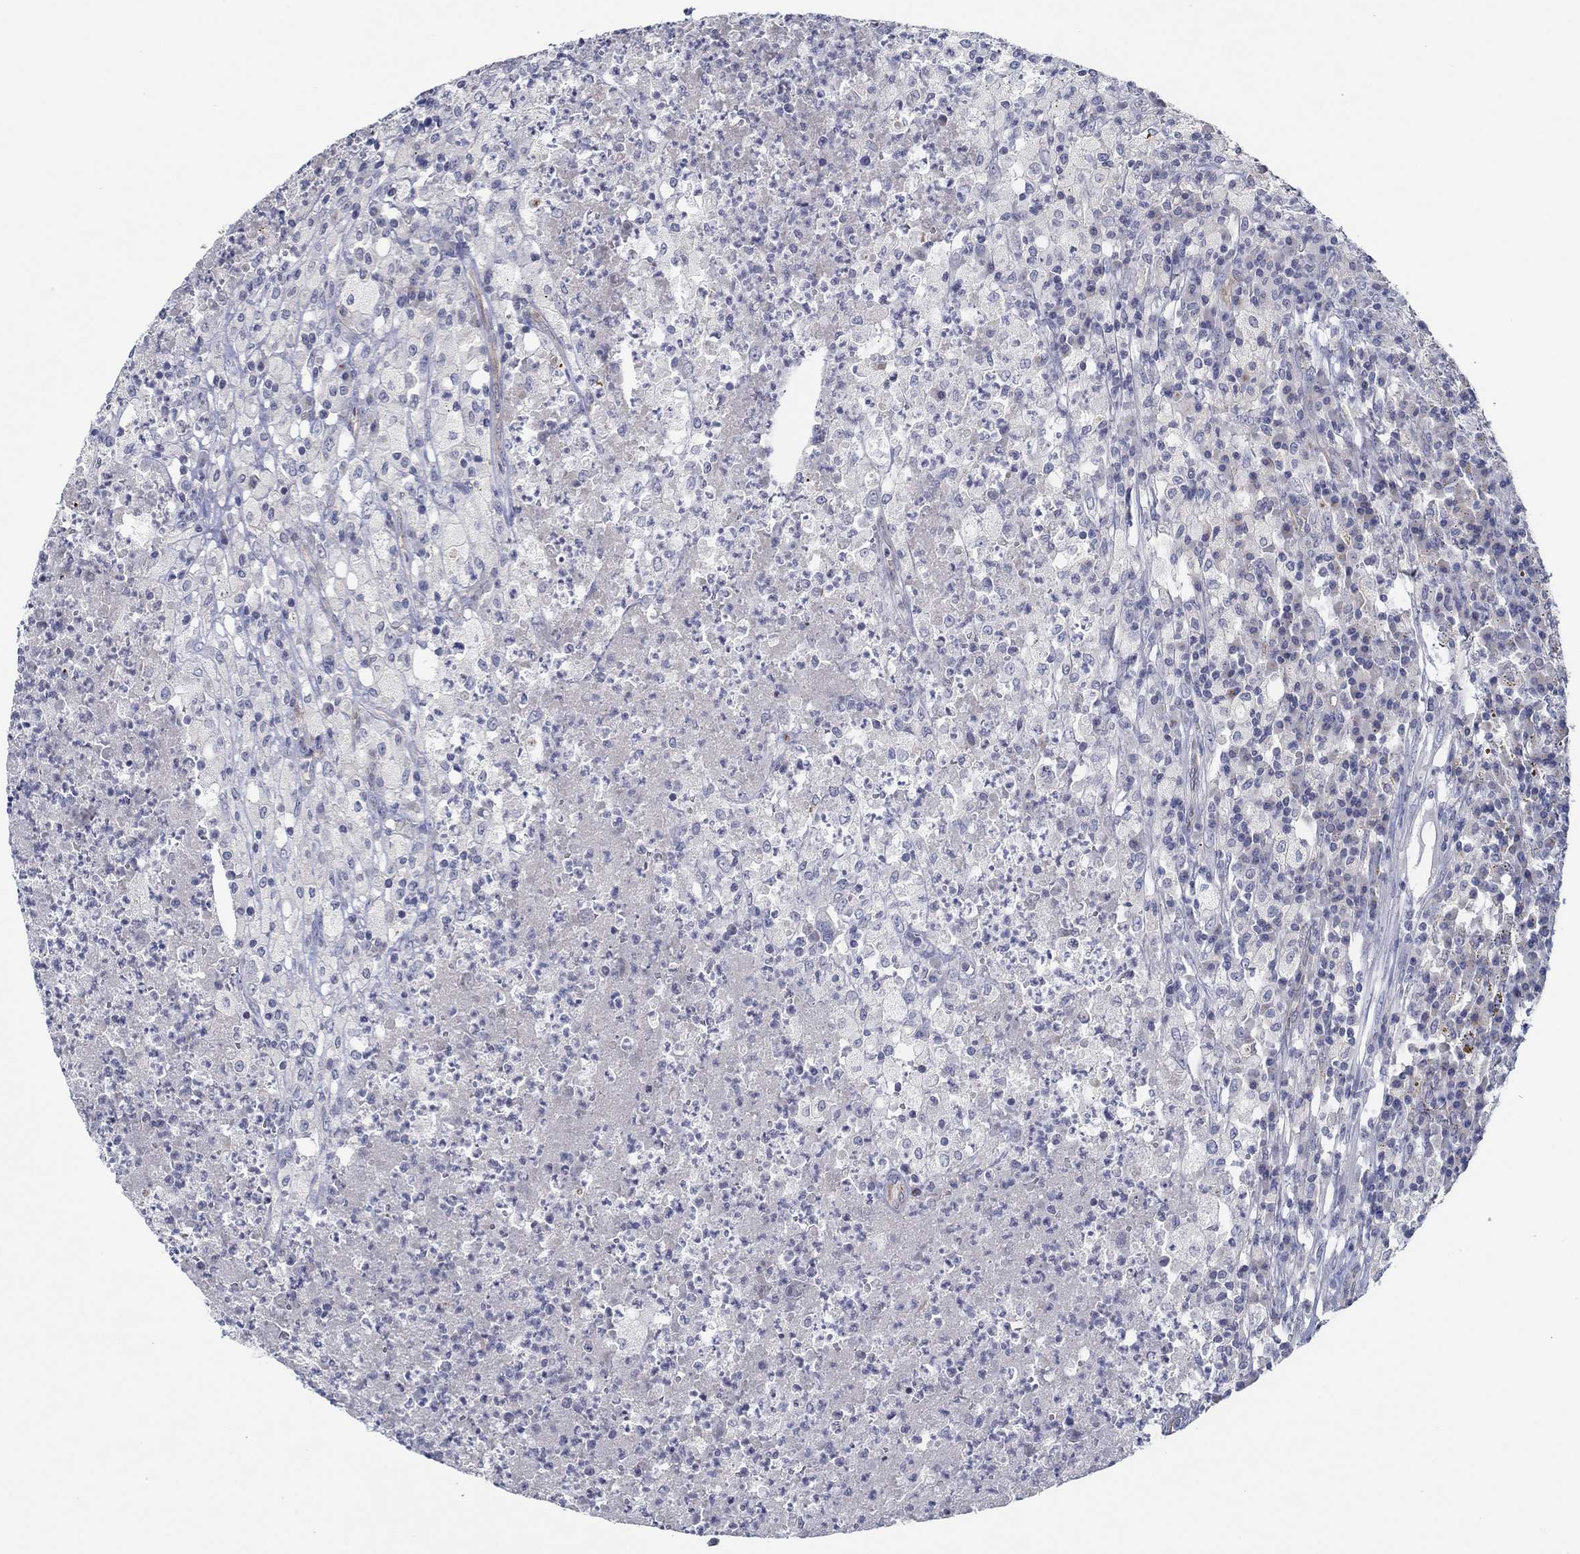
{"staining": {"intensity": "negative", "quantity": "none", "location": "none"}, "tissue": "testis cancer", "cell_type": "Tumor cells", "image_type": "cancer", "snomed": [{"axis": "morphology", "description": "Necrosis, NOS"}, {"axis": "morphology", "description": "Carcinoma, Embryonal, NOS"}, {"axis": "topography", "description": "Testis"}], "caption": "Protein analysis of testis cancer (embryonal carcinoma) displays no significant staining in tumor cells.", "gene": "GJA5", "patient": {"sex": "male", "age": 19}}